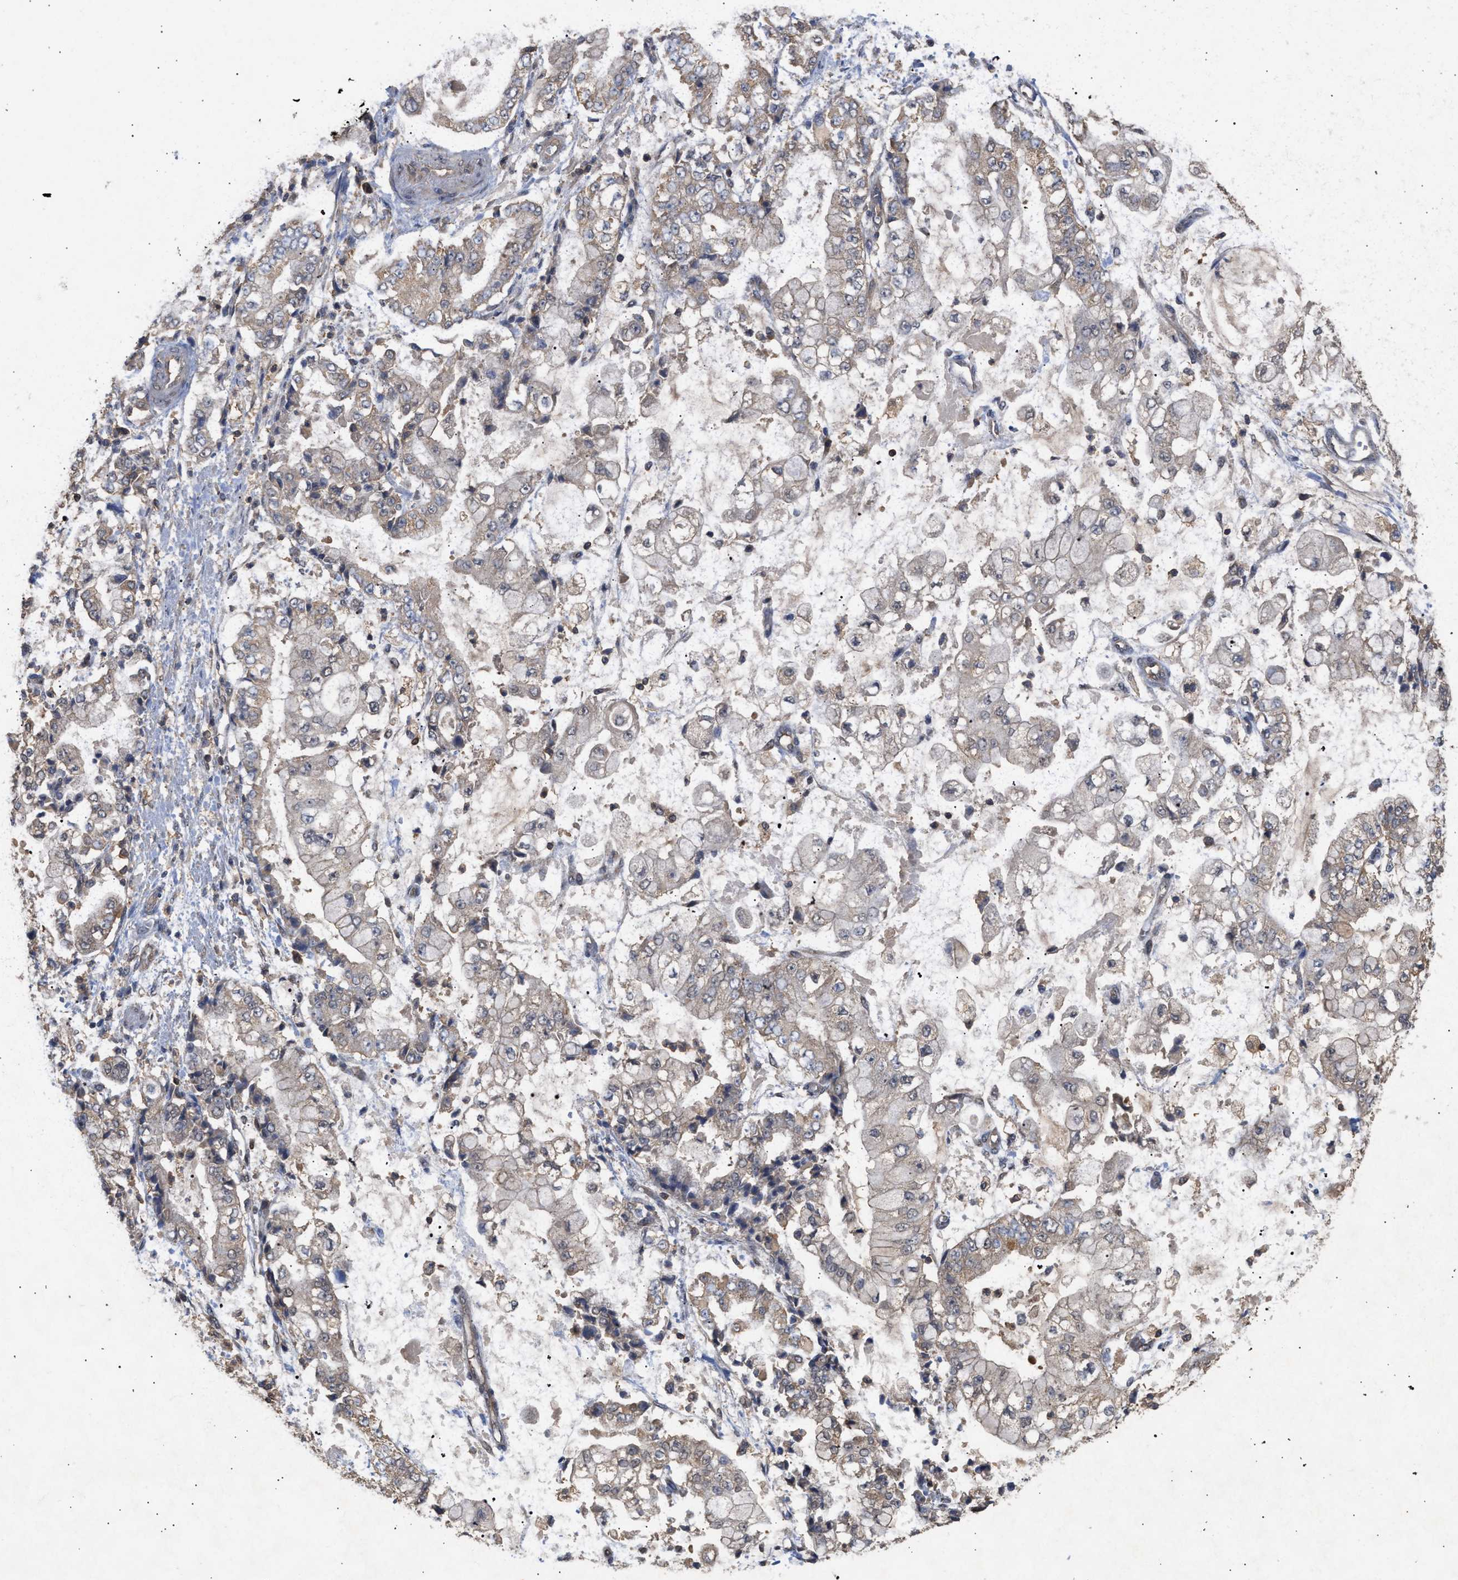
{"staining": {"intensity": "negative", "quantity": "none", "location": "none"}, "tissue": "stomach cancer", "cell_type": "Tumor cells", "image_type": "cancer", "snomed": [{"axis": "morphology", "description": "Adenocarcinoma, NOS"}, {"axis": "topography", "description": "Stomach"}], "caption": "IHC image of human stomach adenocarcinoma stained for a protein (brown), which displays no expression in tumor cells. The staining is performed using DAB (3,3'-diaminobenzidine) brown chromogen with nuclei counter-stained in using hematoxylin.", "gene": "FITM1", "patient": {"sex": "male", "age": 76}}